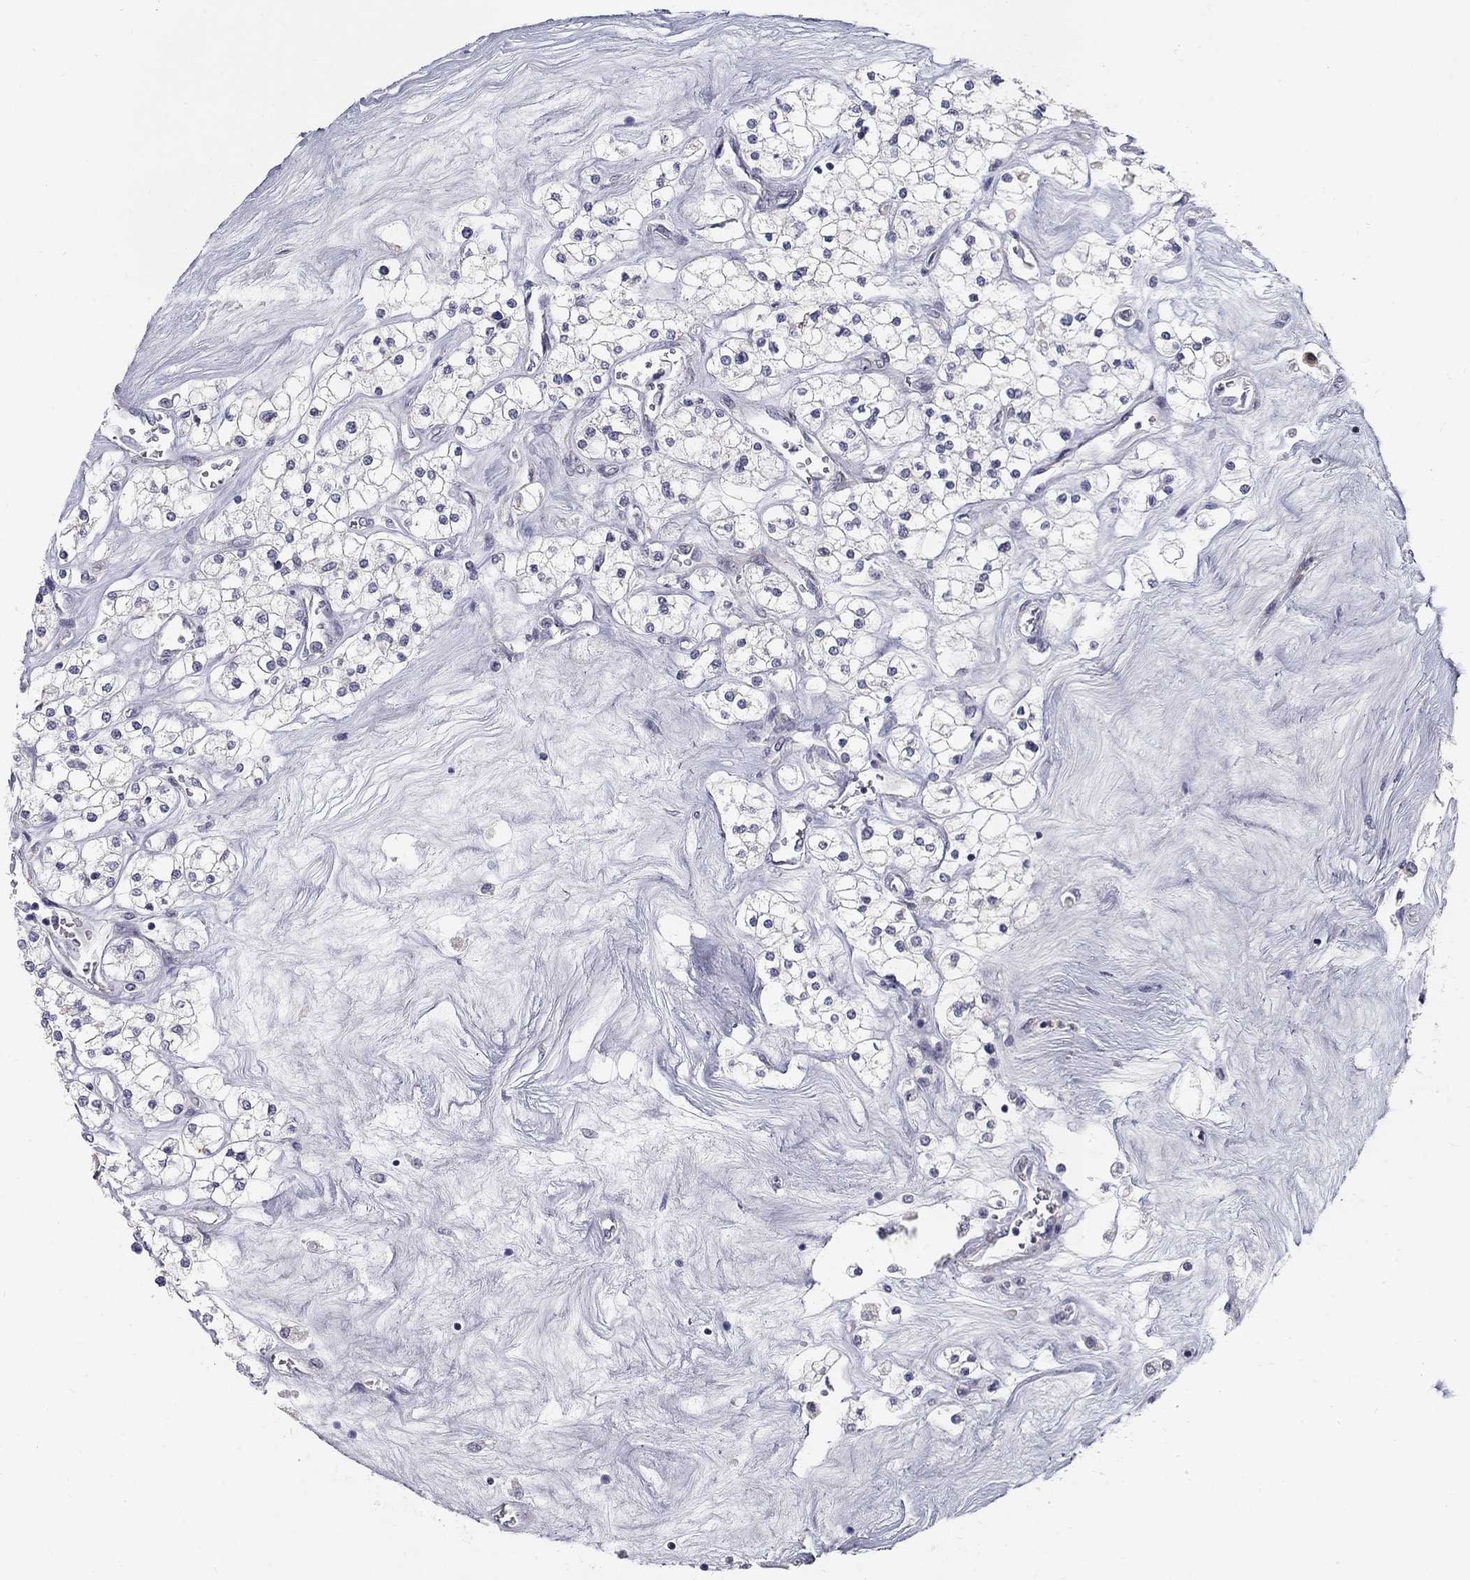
{"staining": {"intensity": "negative", "quantity": "none", "location": "none"}, "tissue": "renal cancer", "cell_type": "Tumor cells", "image_type": "cancer", "snomed": [{"axis": "morphology", "description": "Adenocarcinoma, NOS"}, {"axis": "topography", "description": "Kidney"}], "caption": "A photomicrograph of renal cancer (adenocarcinoma) stained for a protein demonstrates no brown staining in tumor cells.", "gene": "NTRK2", "patient": {"sex": "male", "age": 80}}